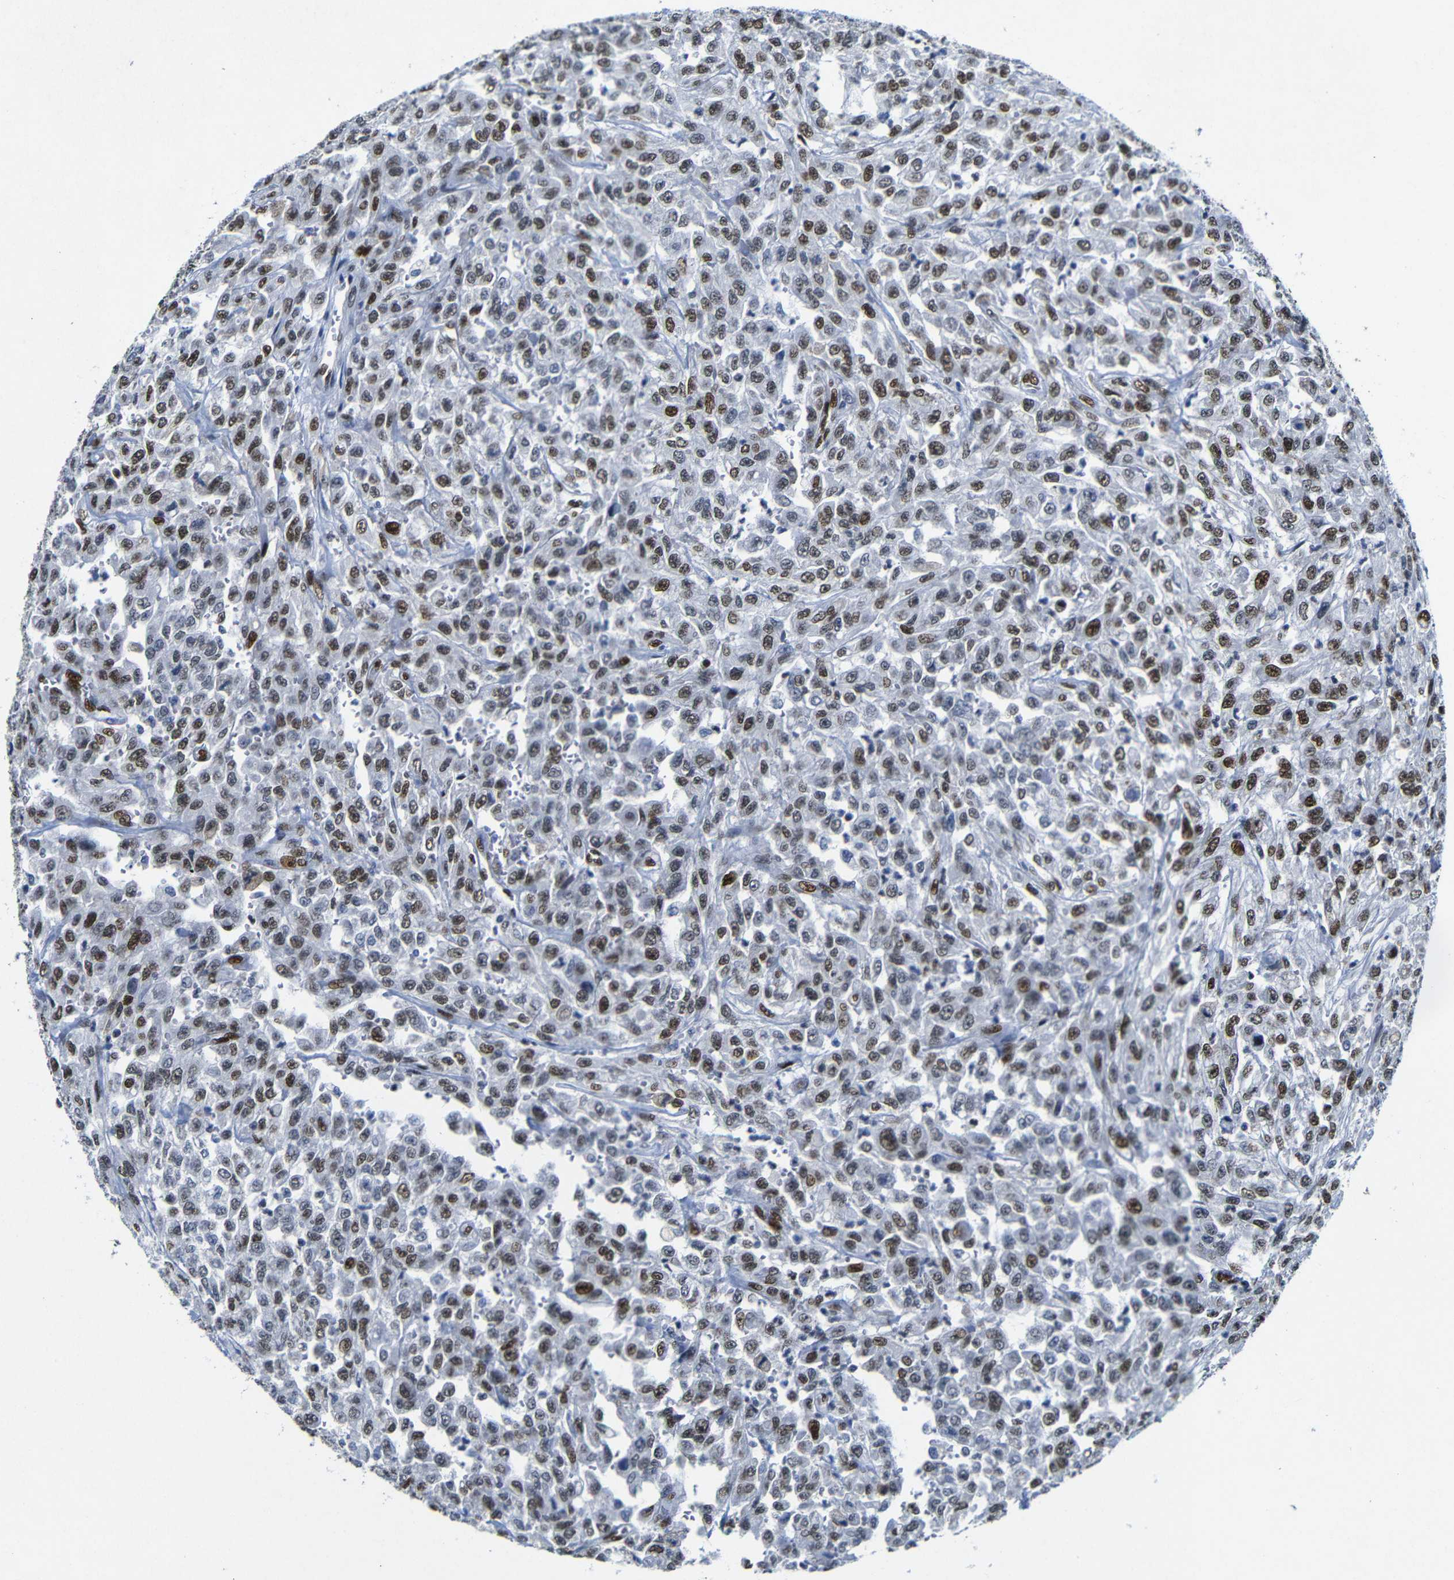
{"staining": {"intensity": "strong", "quantity": ">75%", "location": "nuclear"}, "tissue": "urothelial cancer", "cell_type": "Tumor cells", "image_type": "cancer", "snomed": [{"axis": "morphology", "description": "Urothelial carcinoma, High grade"}, {"axis": "topography", "description": "Urinary bladder"}], "caption": "High-grade urothelial carcinoma was stained to show a protein in brown. There is high levels of strong nuclear staining in approximately >75% of tumor cells.", "gene": "FOSL2", "patient": {"sex": "male", "age": 46}}